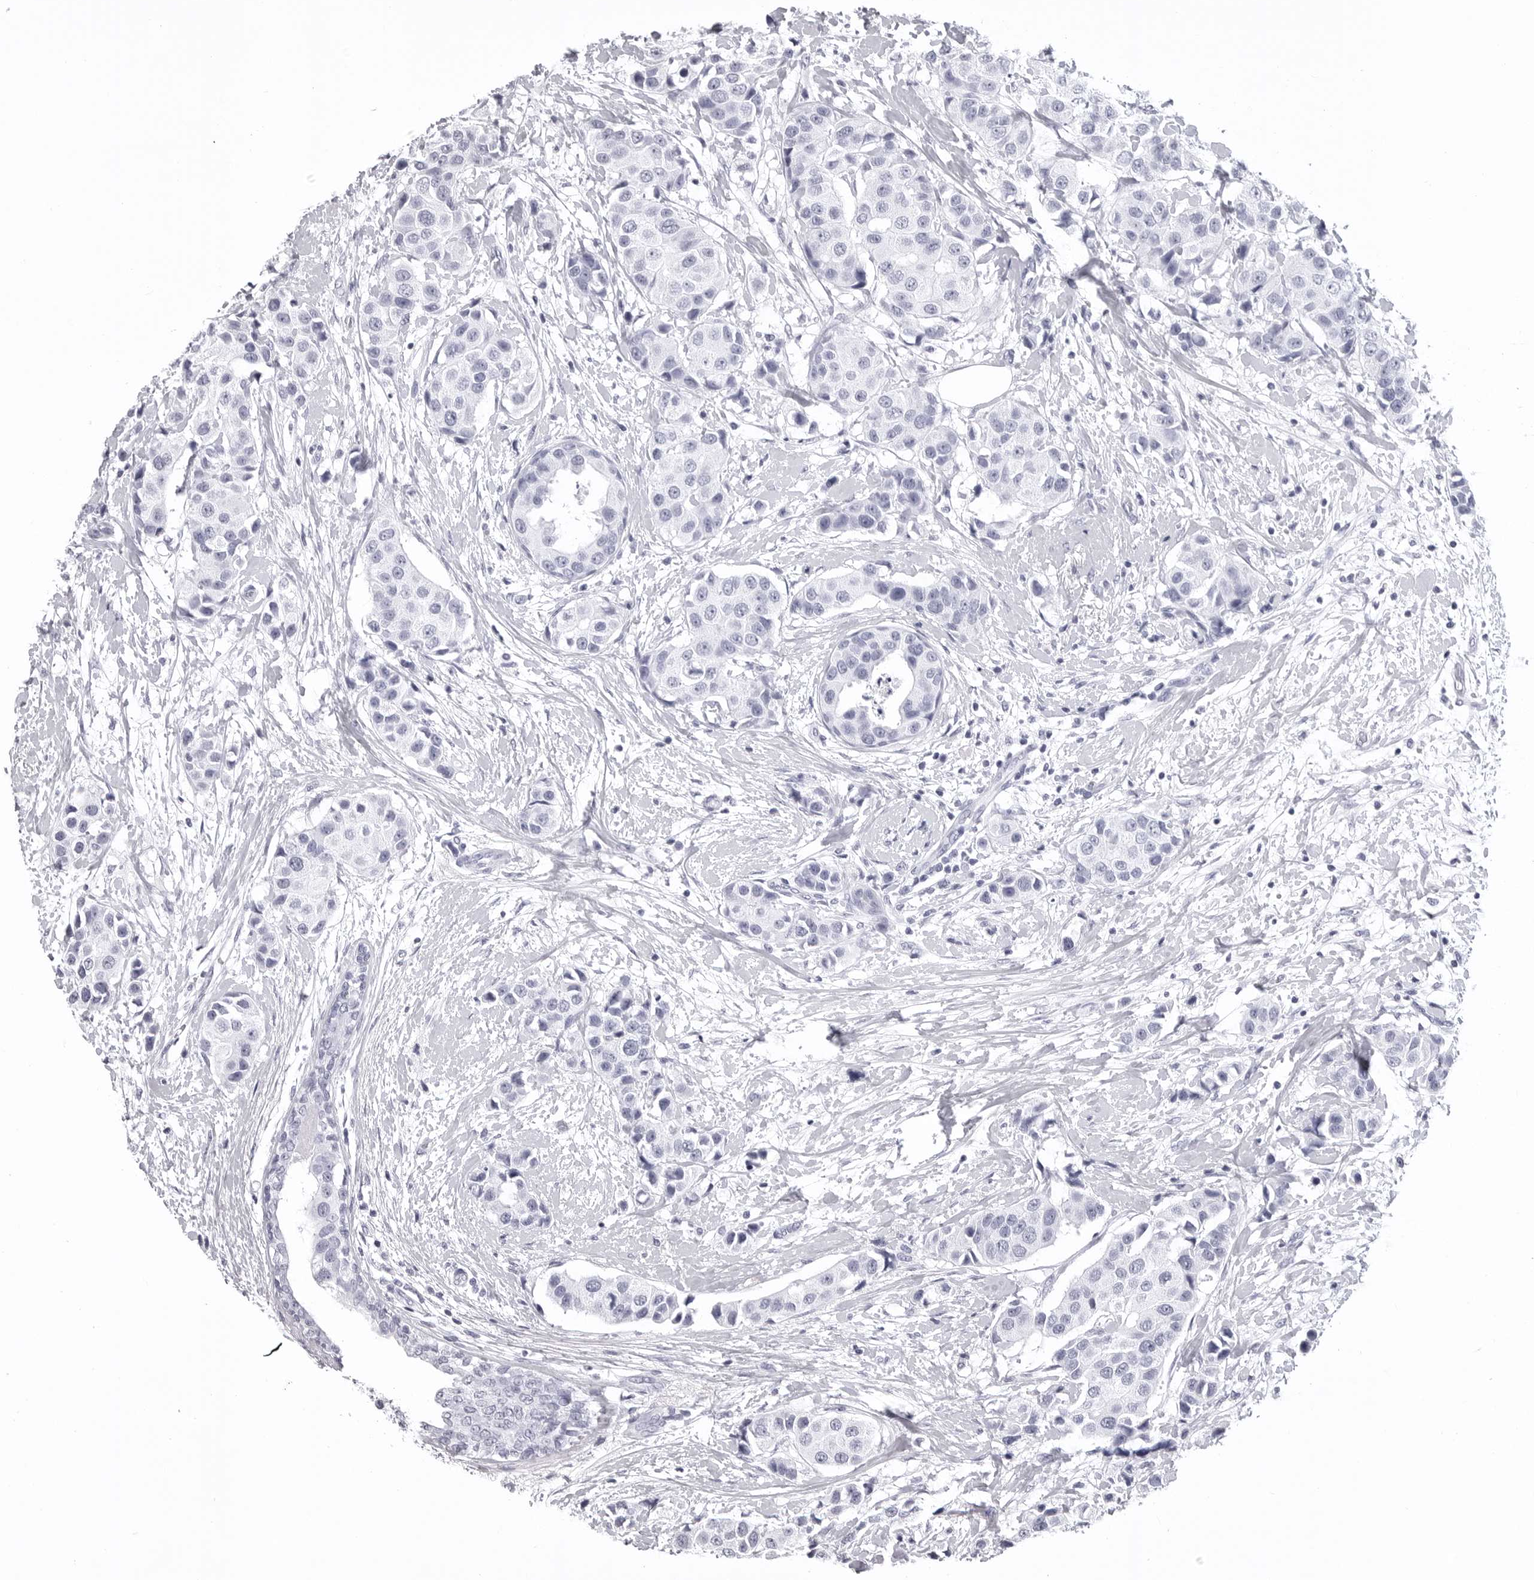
{"staining": {"intensity": "negative", "quantity": "none", "location": "none"}, "tissue": "breast cancer", "cell_type": "Tumor cells", "image_type": "cancer", "snomed": [{"axis": "morphology", "description": "Normal tissue, NOS"}, {"axis": "morphology", "description": "Duct carcinoma"}, {"axis": "topography", "description": "Breast"}], "caption": "Breast cancer (invasive ductal carcinoma) was stained to show a protein in brown. There is no significant positivity in tumor cells.", "gene": "LGALS4", "patient": {"sex": "female", "age": 39}}